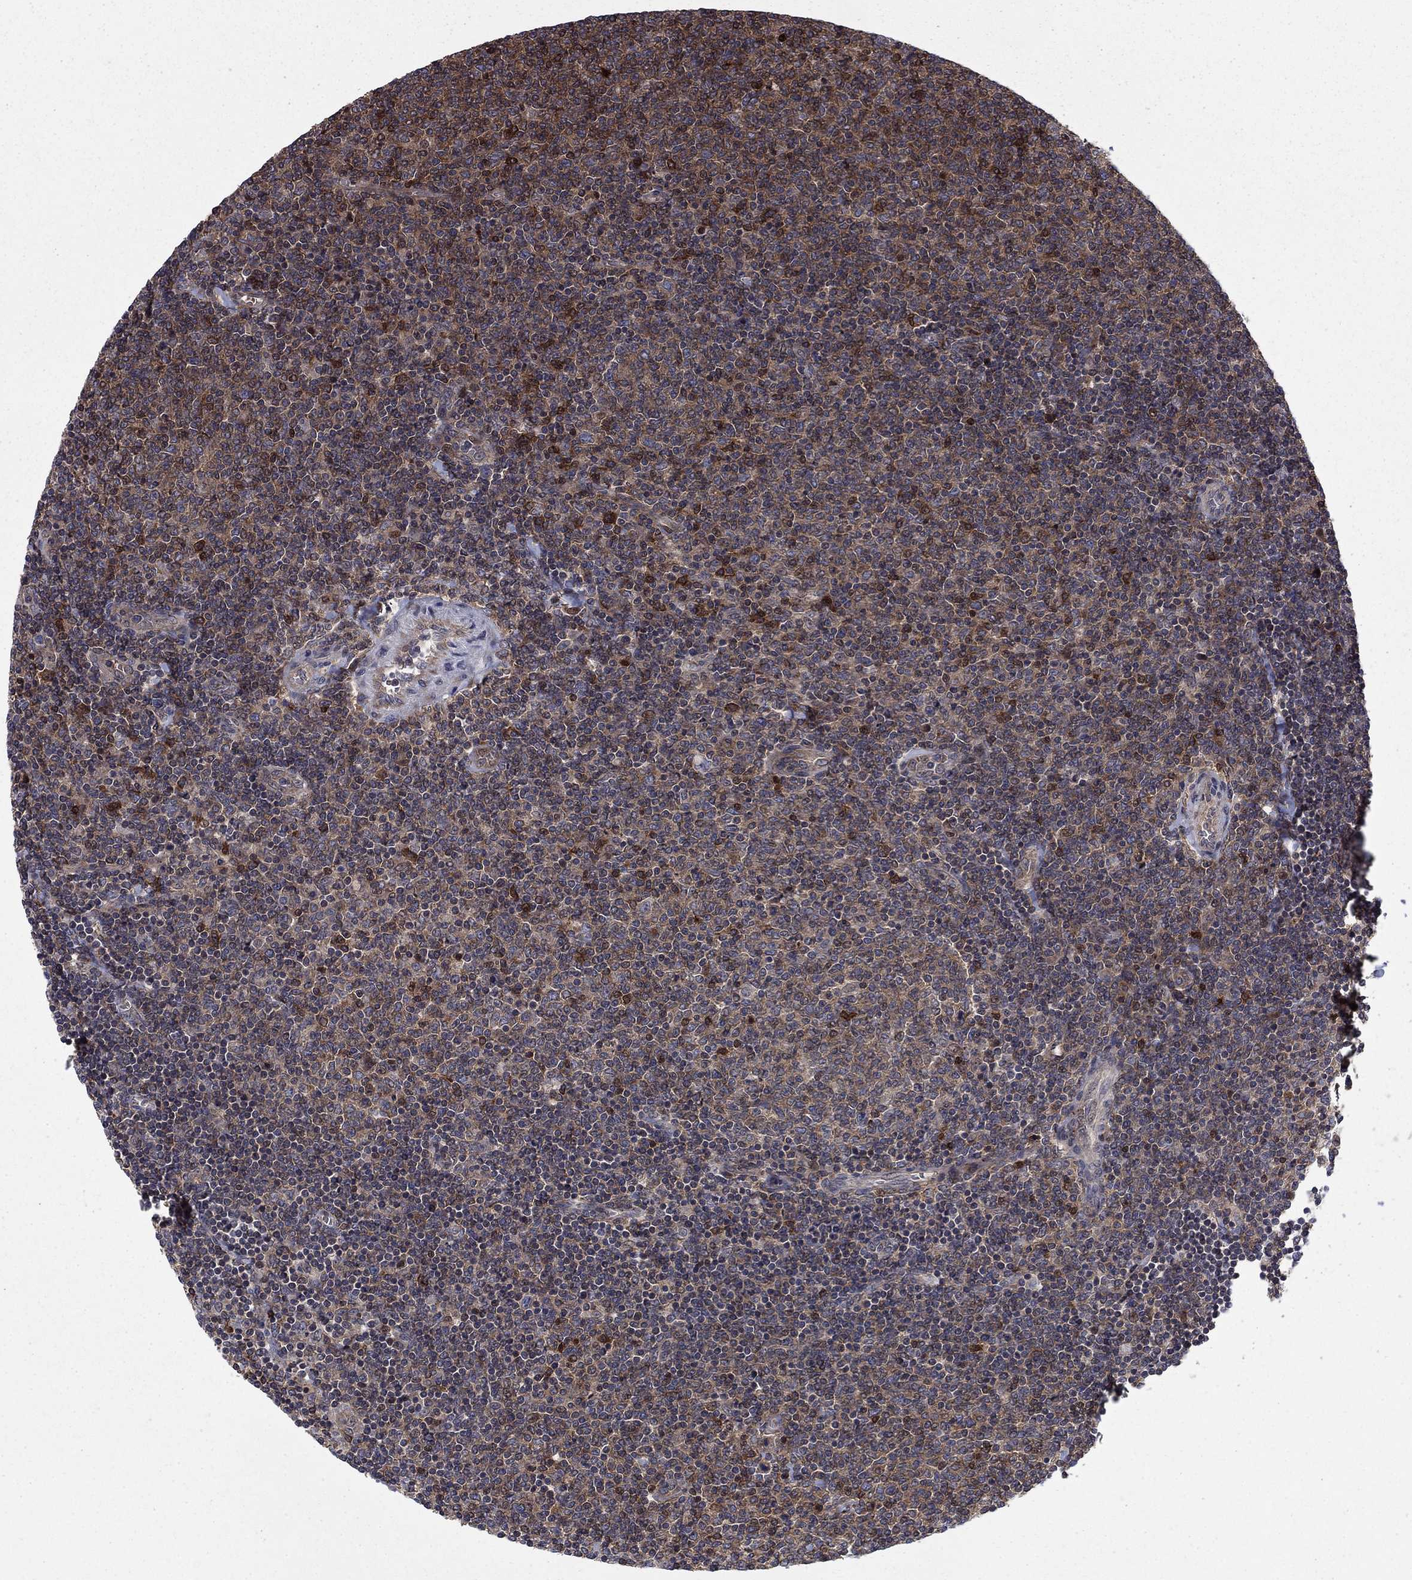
{"staining": {"intensity": "strong", "quantity": "<25%", "location": "cytoplasmic/membranous"}, "tissue": "lymphoma", "cell_type": "Tumor cells", "image_type": "cancer", "snomed": [{"axis": "morphology", "description": "Malignant lymphoma, non-Hodgkin's type, Low grade"}, {"axis": "topography", "description": "Lymph node"}], "caption": "Immunohistochemistry histopathology image of neoplastic tissue: low-grade malignant lymphoma, non-Hodgkin's type stained using immunohistochemistry (IHC) reveals medium levels of strong protein expression localized specifically in the cytoplasmic/membranous of tumor cells, appearing as a cytoplasmic/membranous brown color.", "gene": "HDAC4", "patient": {"sex": "male", "age": 52}}